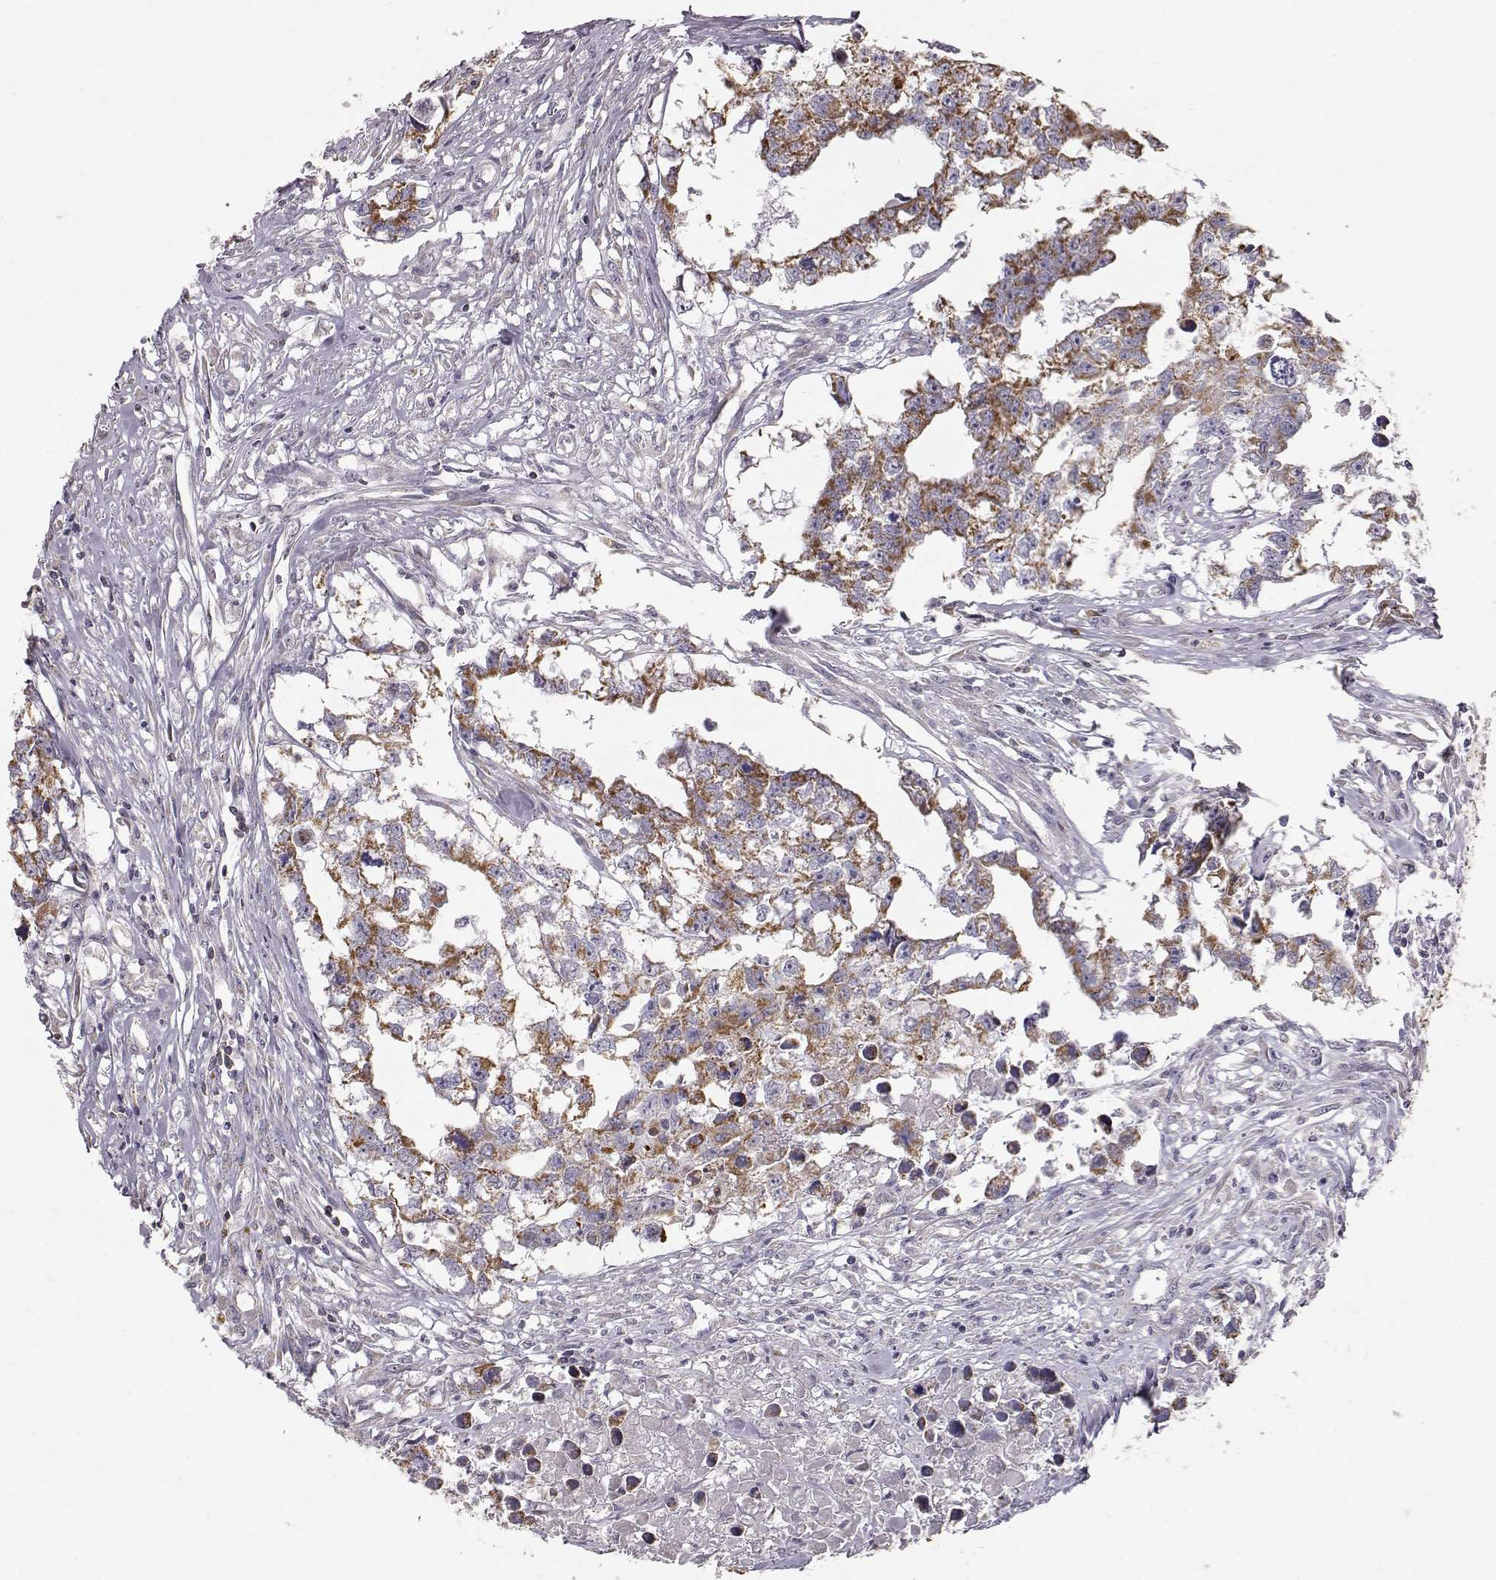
{"staining": {"intensity": "strong", "quantity": ">75%", "location": "cytoplasmic/membranous"}, "tissue": "testis cancer", "cell_type": "Tumor cells", "image_type": "cancer", "snomed": [{"axis": "morphology", "description": "Carcinoma, Embryonal, NOS"}, {"axis": "morphology", "description": "Teratoma, malignant, NOS"}, {"axis": "topography", "description": "Testis"}], "caption": "This is an image of IHC staining of testis malignant teratoma, which shows strong positivity in the cytoplasmic/membranous of tumor cells.", "gene": "GRAP2", "patient": {"sex": "male", "age": 44}}